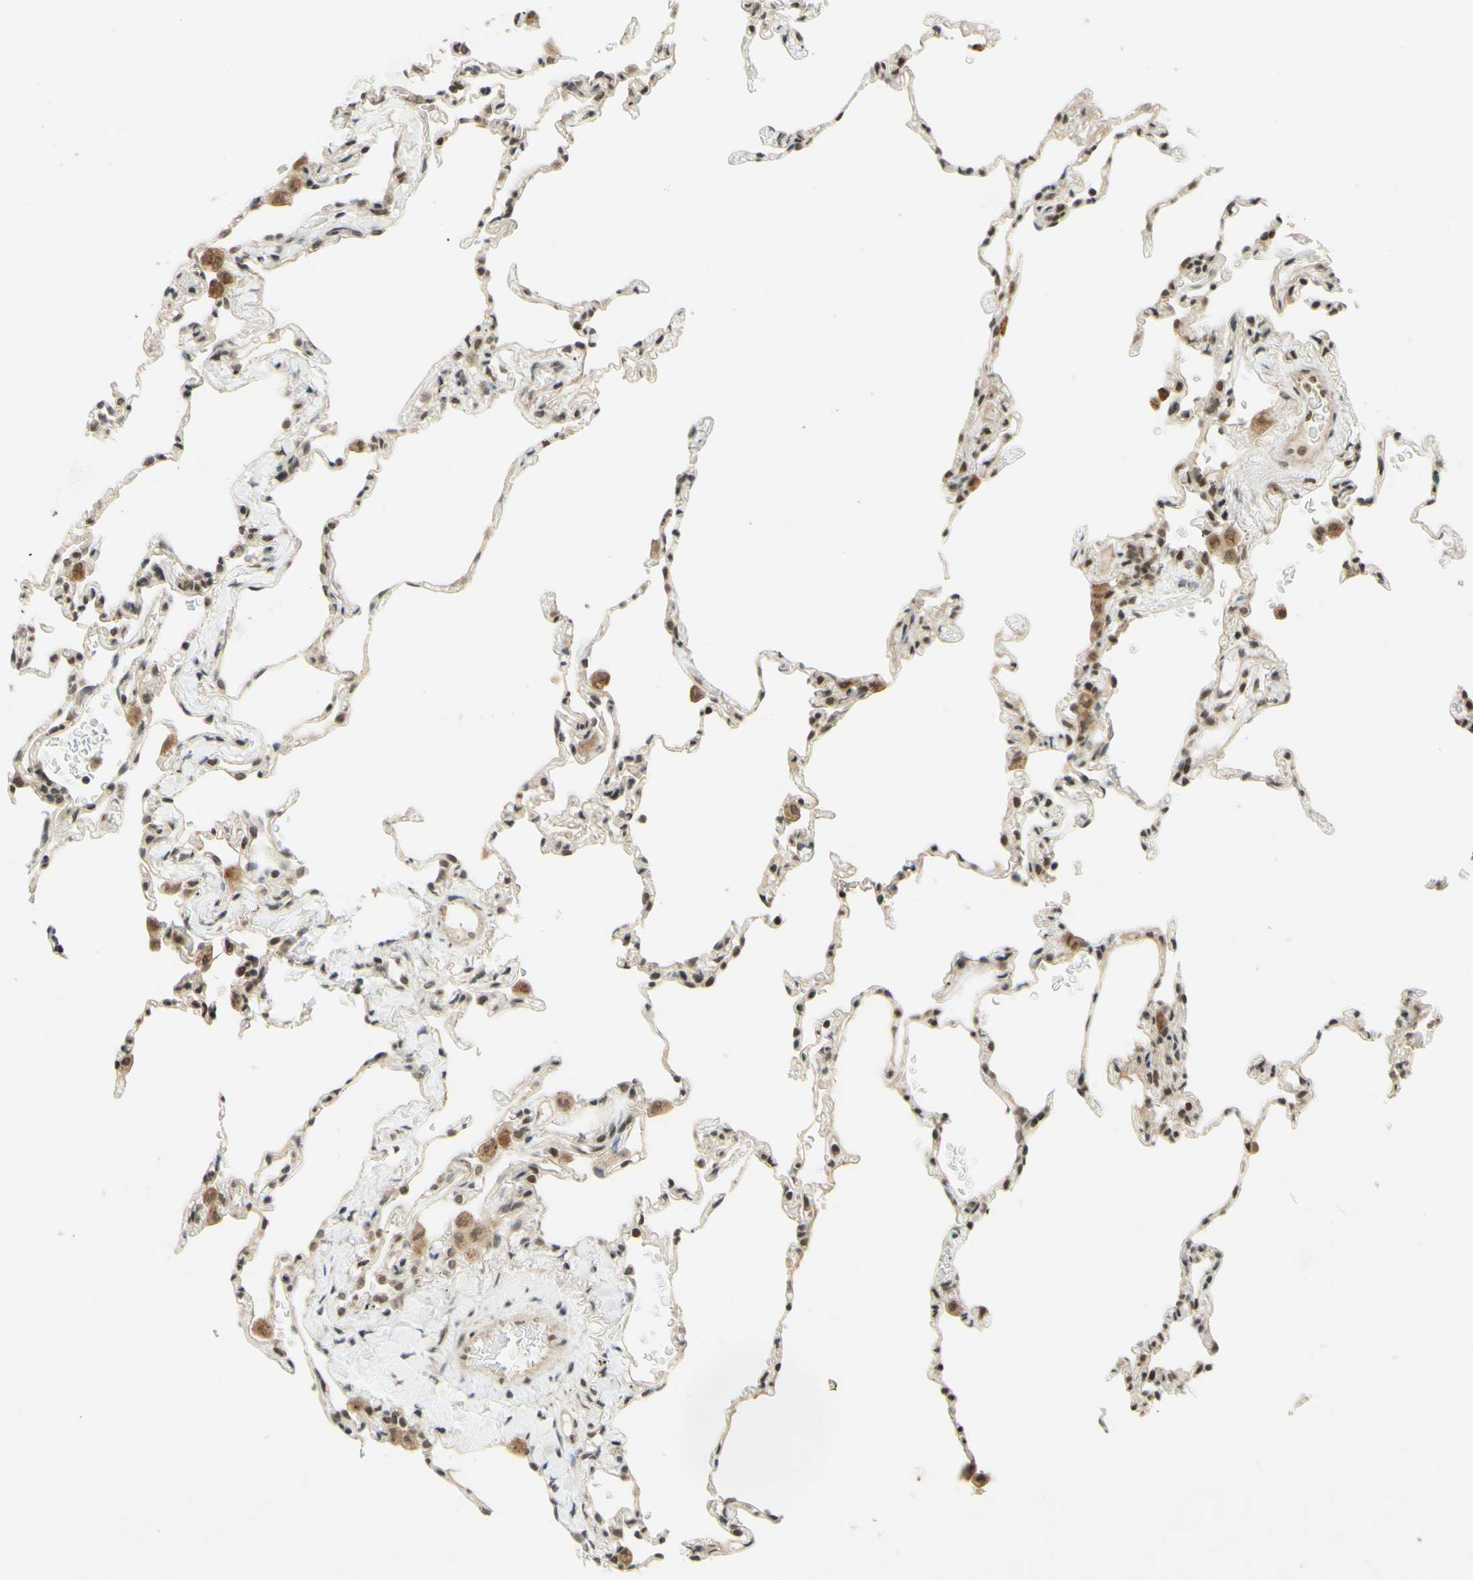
{"staining": {"intensity": "weak", "quantity": ">75%", "location": "nuclear"}, "tissue": "lung", "cell_type": "Alveolar cells", "image_type": "normal", "snomed": [{"axis": "morphology", "description": "Normal tissue, NOS"}, {"axis": "topography", "description": "Lung"}], "caption": "Normal lung displays weak nuclear staining in approximately >75% of alveolar cells The staining was performed using DAB, with brown indicating positive protein expression. Nuclei are stained blue with hematoxylin..", "gene": "SMARCB1", "patient": {"sex": "male", "age": 59}}